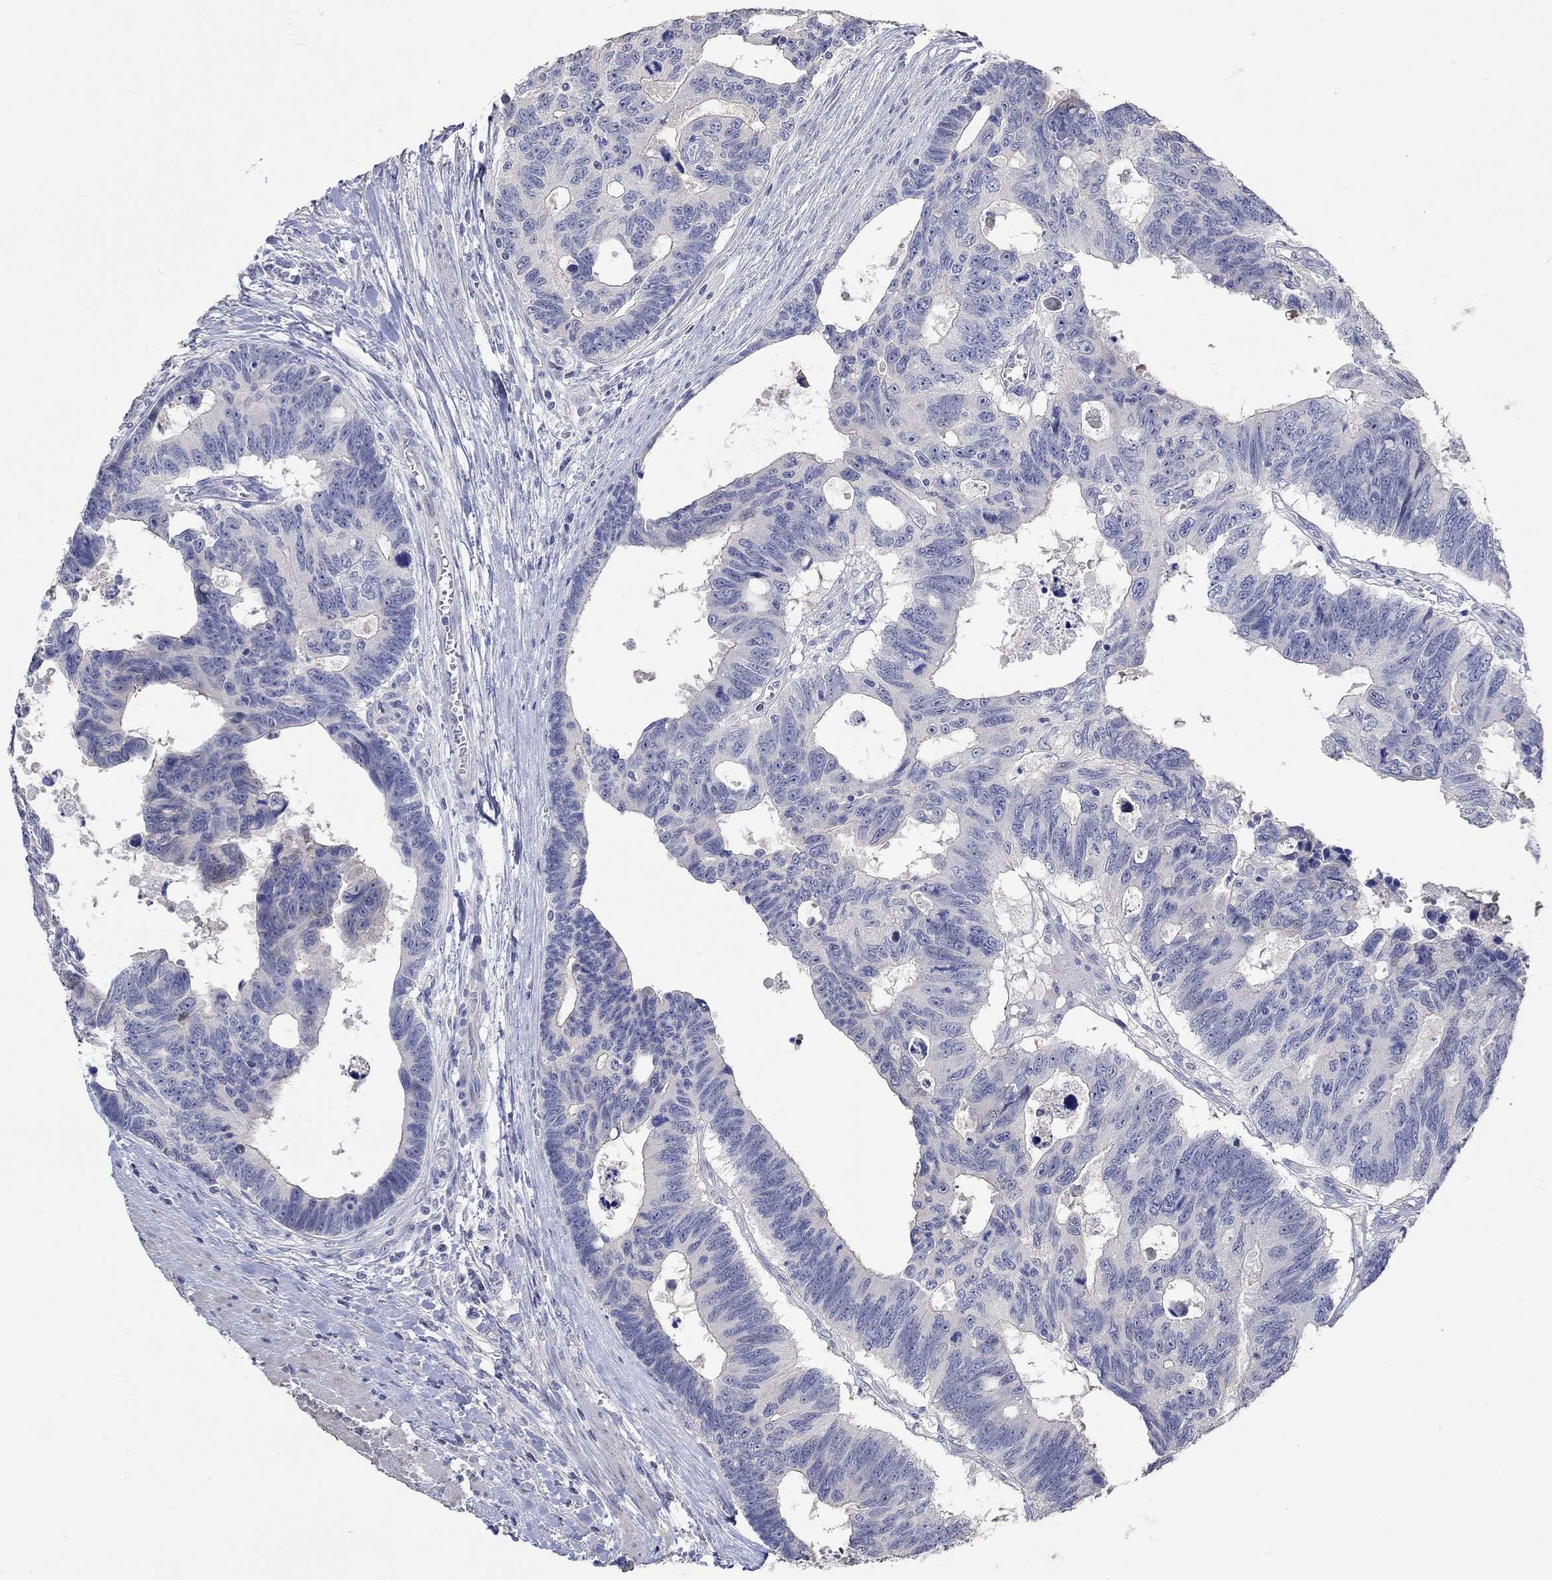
{"staining": {"intensity": "negative", "quantity": "none", "location": "none"}, "tissue": "colorectal cancer", "cell_type": "Tumor cells", "image_type": "cancer", "snomed": [{"axis": "morphology", "description": "Adenocarcinoma, NOS"}, {"axis": "topography", "description": "Colon"}], "caption": "Immunohistochemical staining of human colorectal adenocarcinoma reveals no significant expression in tumor cells.", "gene": "PNMA5", "patient": {"sex": "female", "age": 77}}